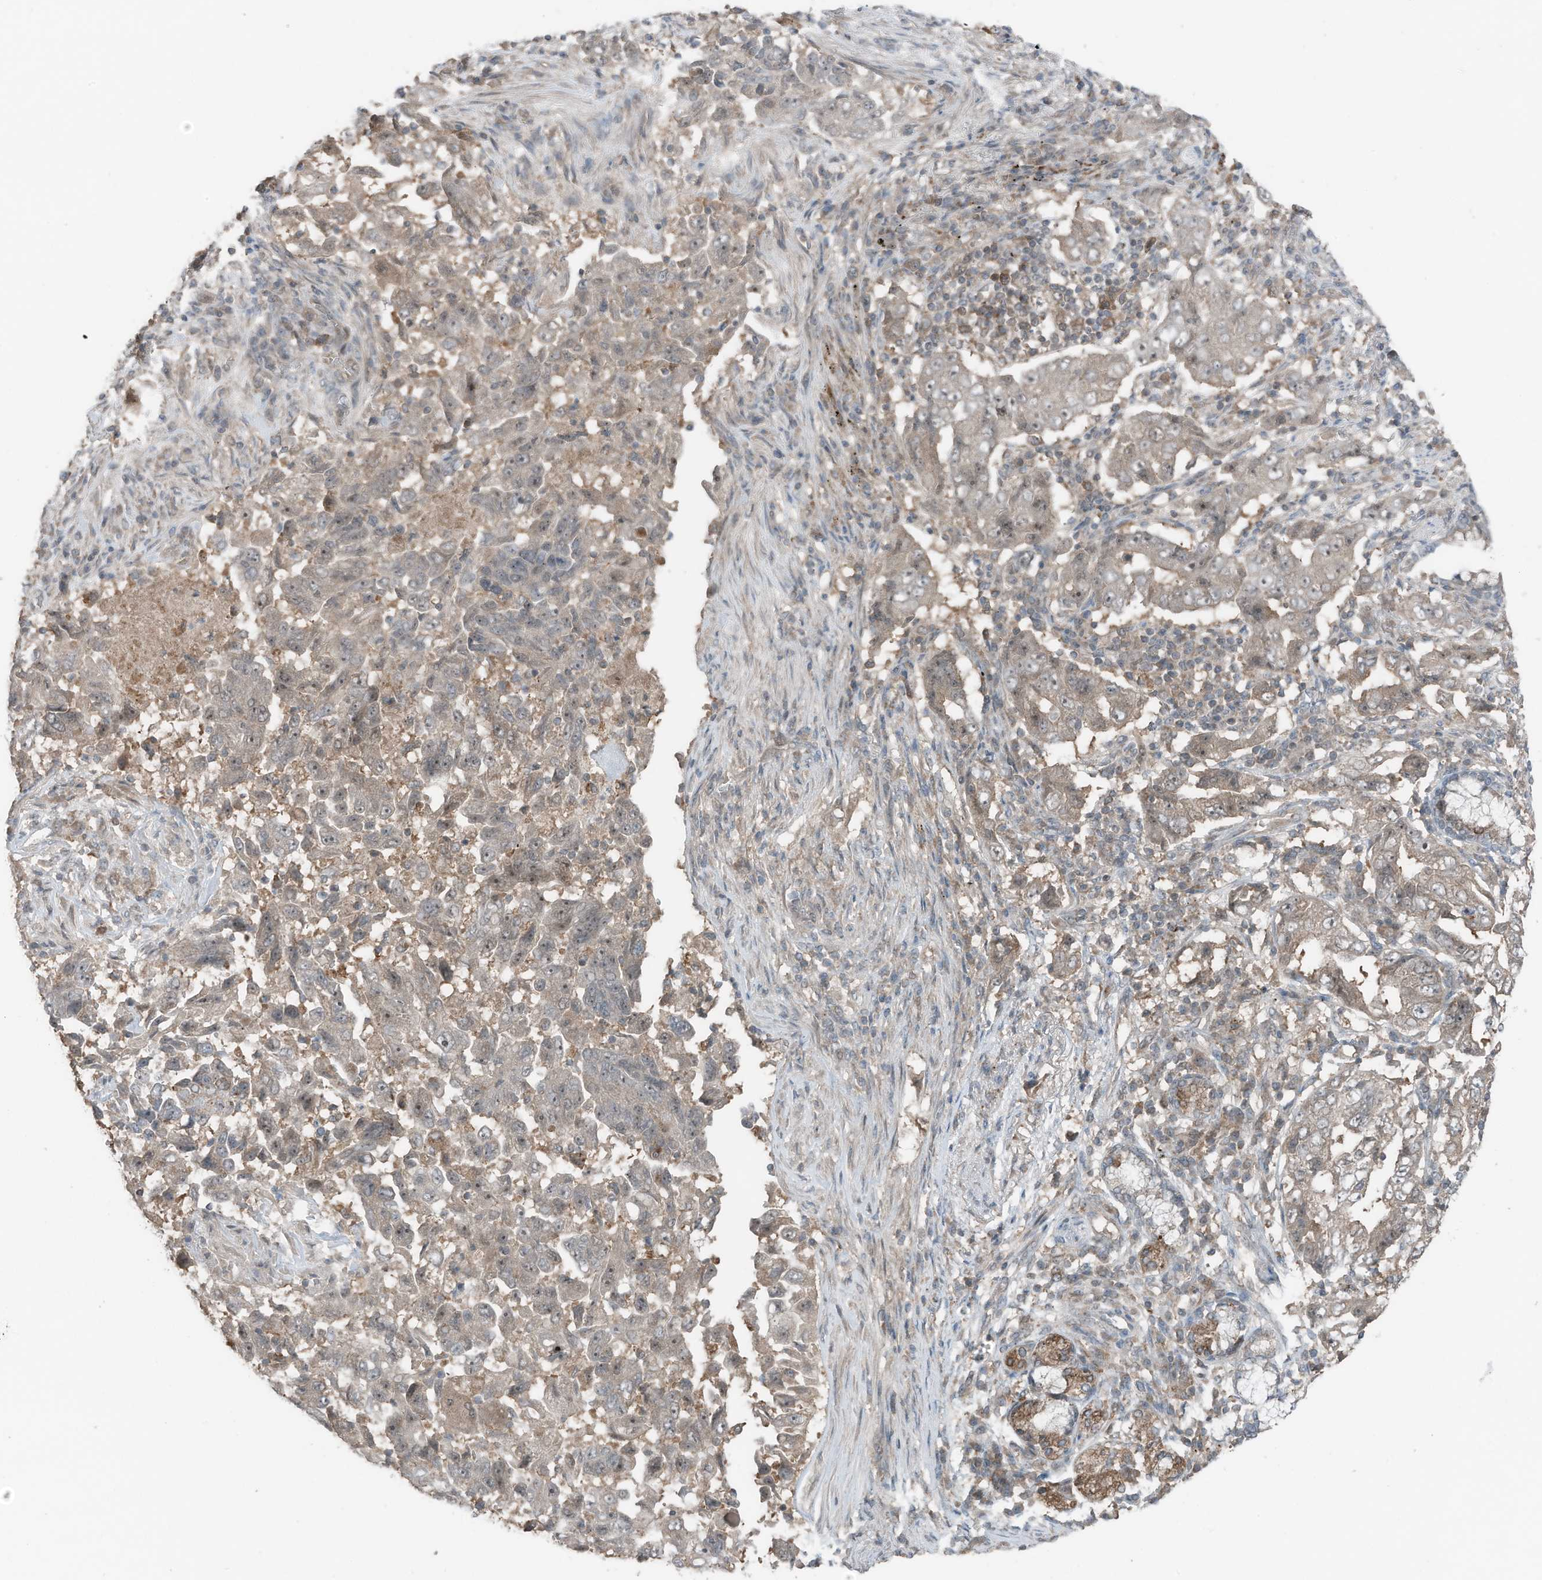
{"staining": {"intensity": "weak", "quantity": ">75%", "location": "cytoplasmic/membranous,nuclear"}, "tissue": "lung cancer", "cell_type": "Tumor cells", "image_type": "cancer", "snomed": [{"axis": "morphology", "description": "Adenocarcinoma, NOS"}, {"axis": "topography", "description": "Lung"}], "caption": "Protein staining of lung cancer tissue demonstrates weak cytoplasmic/membranous and nuclear staining in approximately >75% of tumor cells.", "gene": "TXNDC9", "patient": {"sex": "female", "age": 51}}